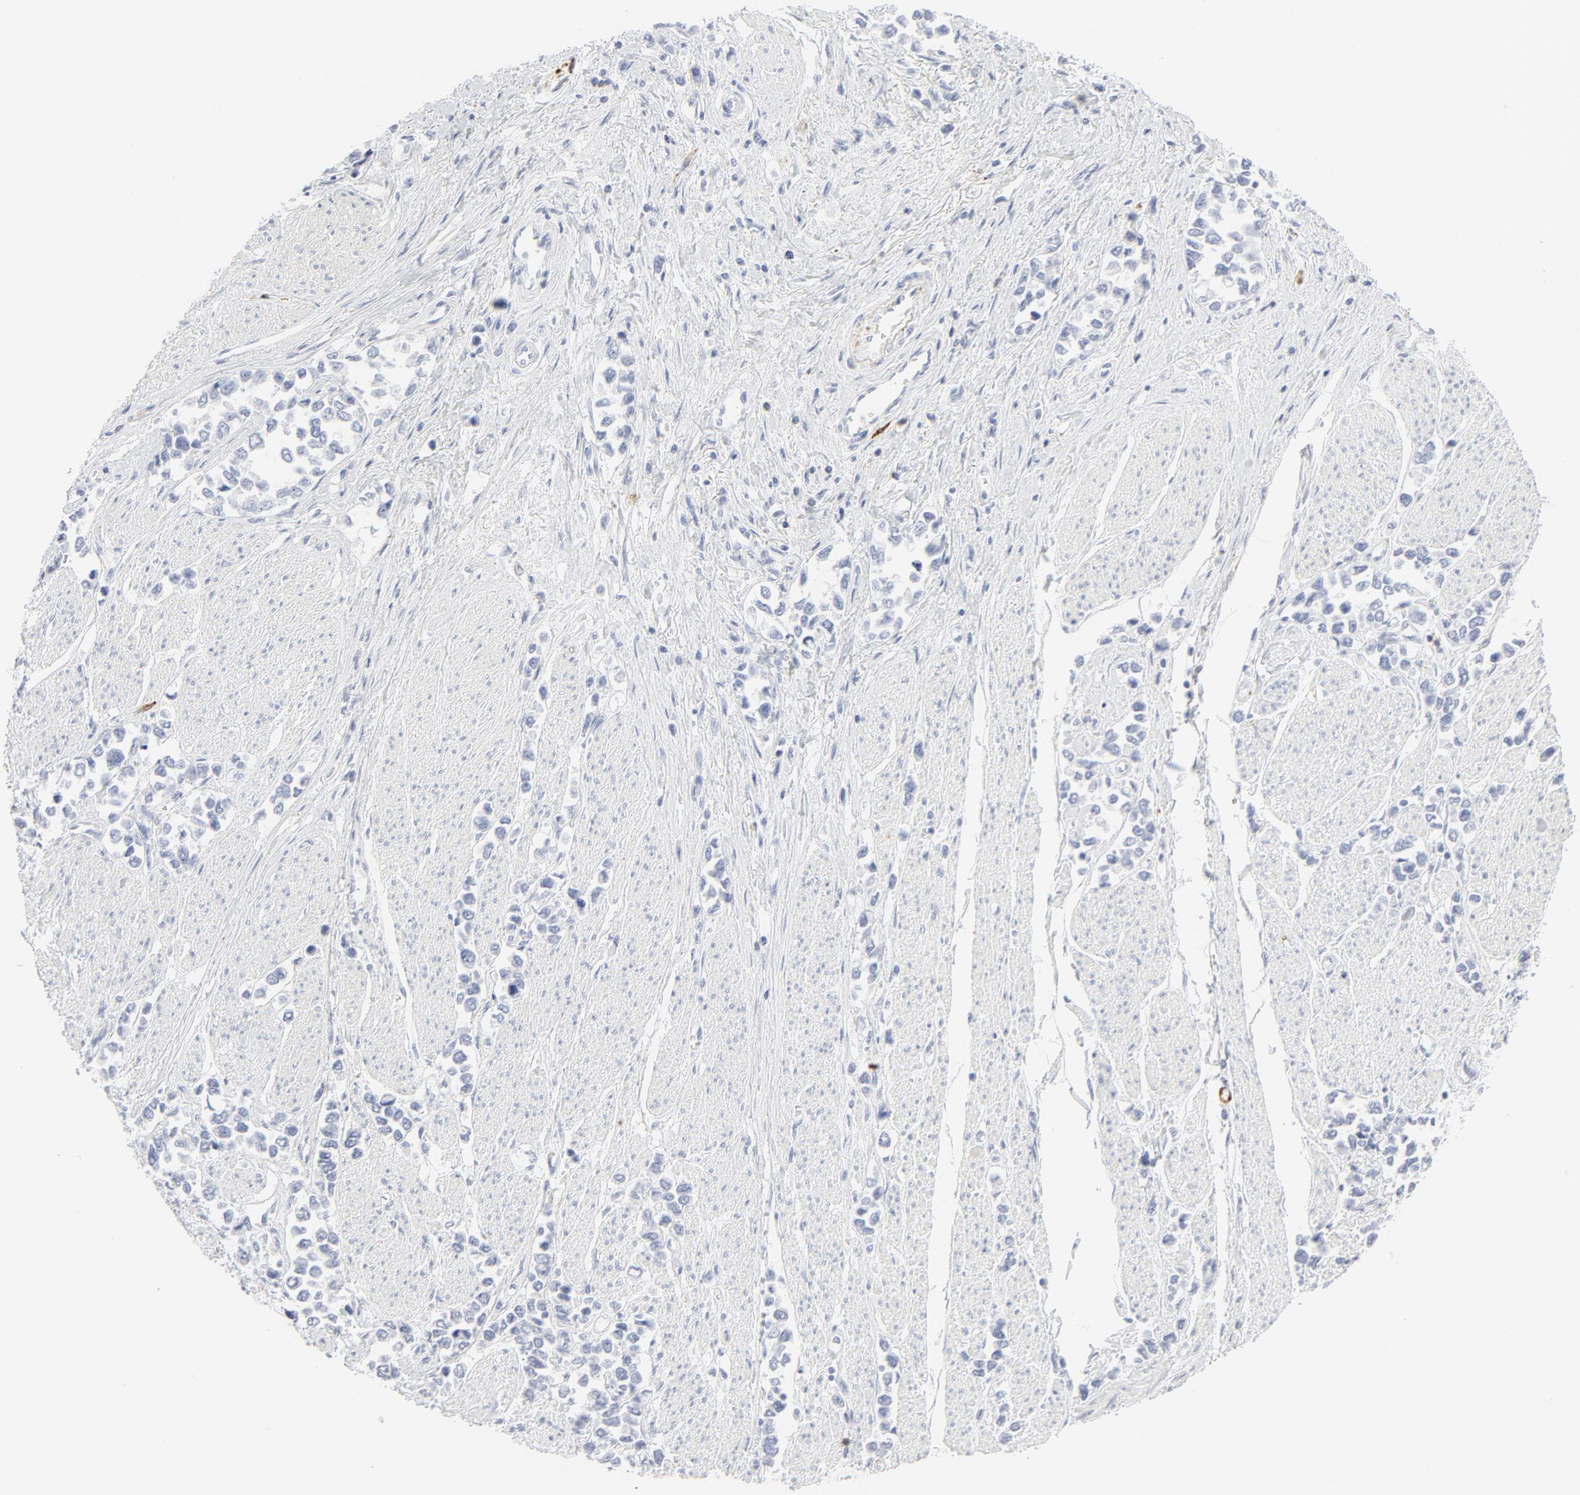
{"staining": {"intensity": "negative", "quantity": "none", "location": "none"}, "tissue": "stomach cancer", "cell_type": "Tumor cells", "image_type": "cancer", "snomed": [{"axis": "morphology", "description": "Adenocarcinoma, NOS"}, {"axis": "topography", "description": "Stomach, upper"}], "caption": "High power microscopy photomicrograph of an immunohistochemistry histopathology image of stomach adenocarcinoma, revealing no significant staining in tumor cells.", "gene": "CCR7", "patient": {"sex": "male", "age": 76}}